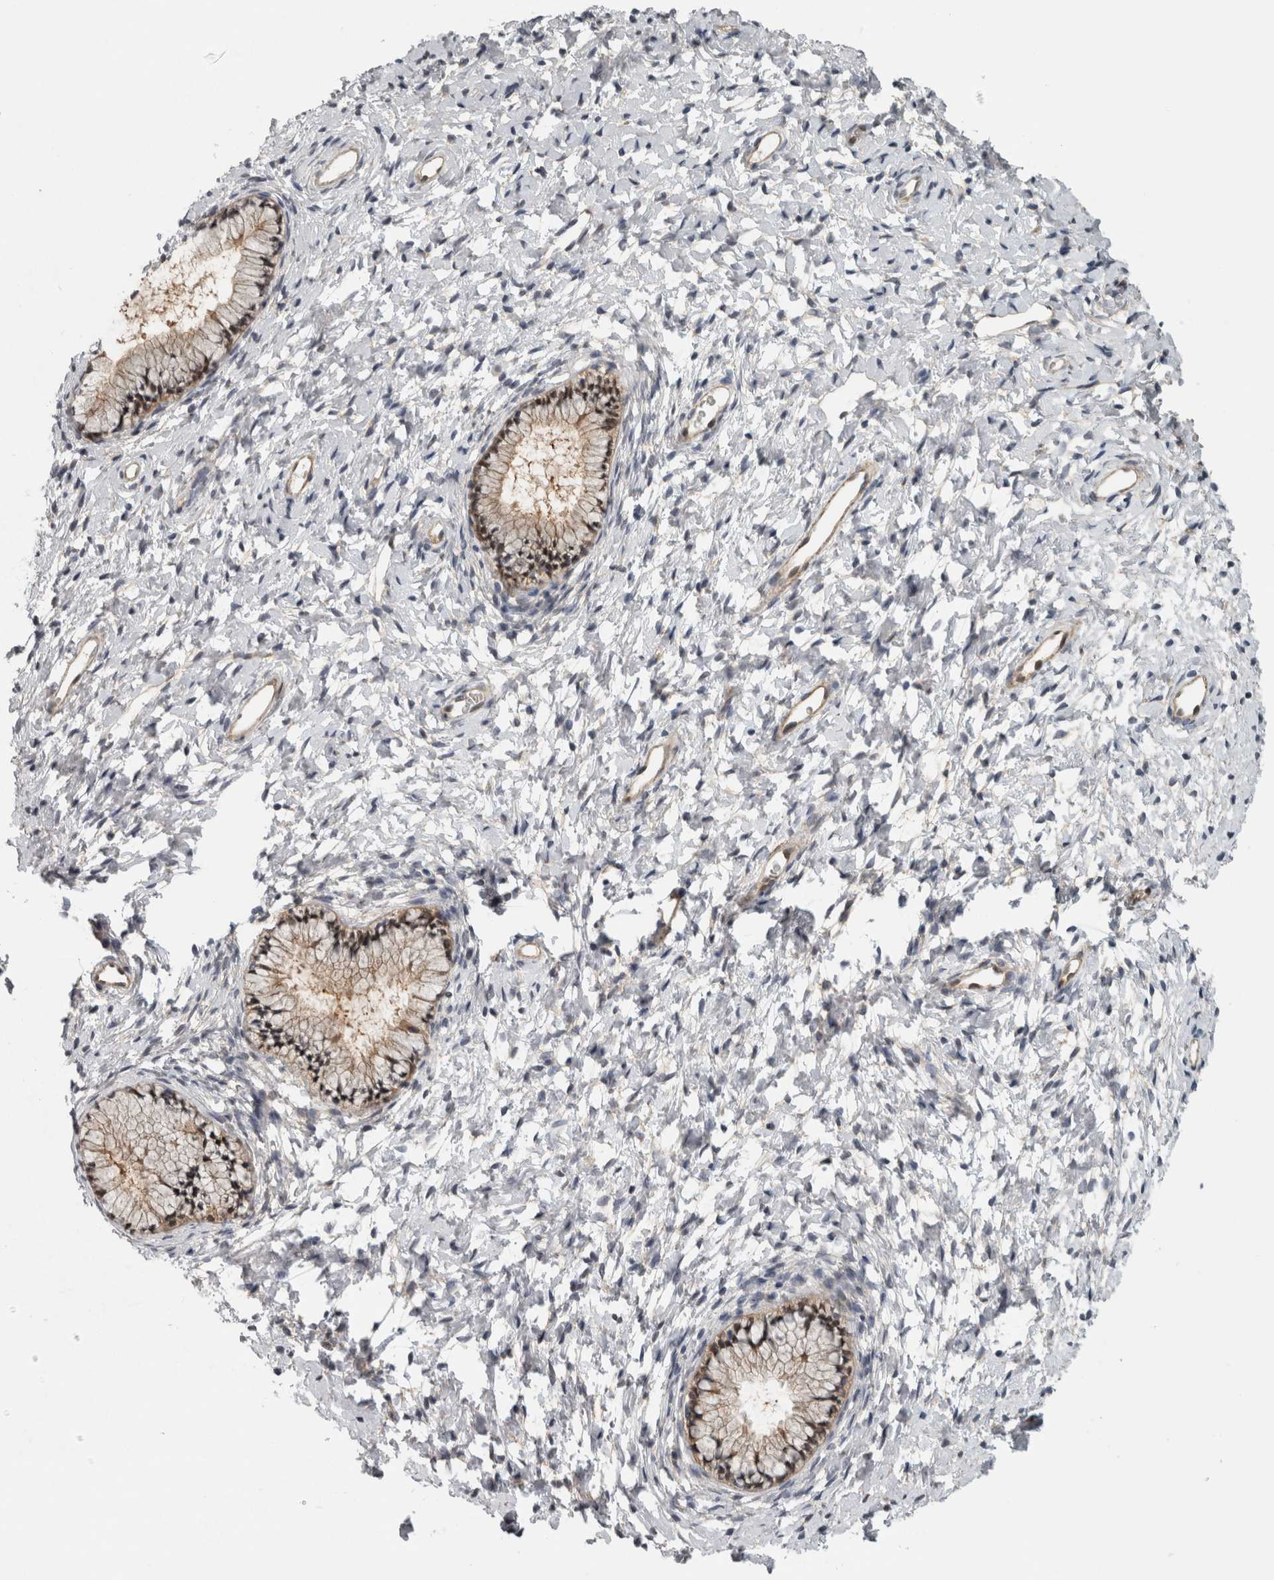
{"staining": {"intensity": "moderate", "quantity": ">75%", "location": "cytoplasmic/membranous,nuclear"}, "tissue": "cervix", "cell_type": "Glandular cells", "image_type": "normal", "snomed": [{"axis": "morphology", "description": "Normal tissue, NOS"}, {"axis": "topography", "description": "Cervix"}], "caption": "High-magnification brightfield microscopy of unremarkable cervix stained with DAB (brown) and counterstained with hematoxylin (blue). glandular cells exhibit moderate cytoplasmic/membranous,nuclear positivity is appreciated in approximately>75% of cells. The protein of interest is stained brown, and the nuclei are stained in blue (DAB (3,3'-diaminobenzidine) IHC with brightfield microscopy, high magnification).", "gene": "NAPRT", "patient": {"sex": "female", "age": 72}}